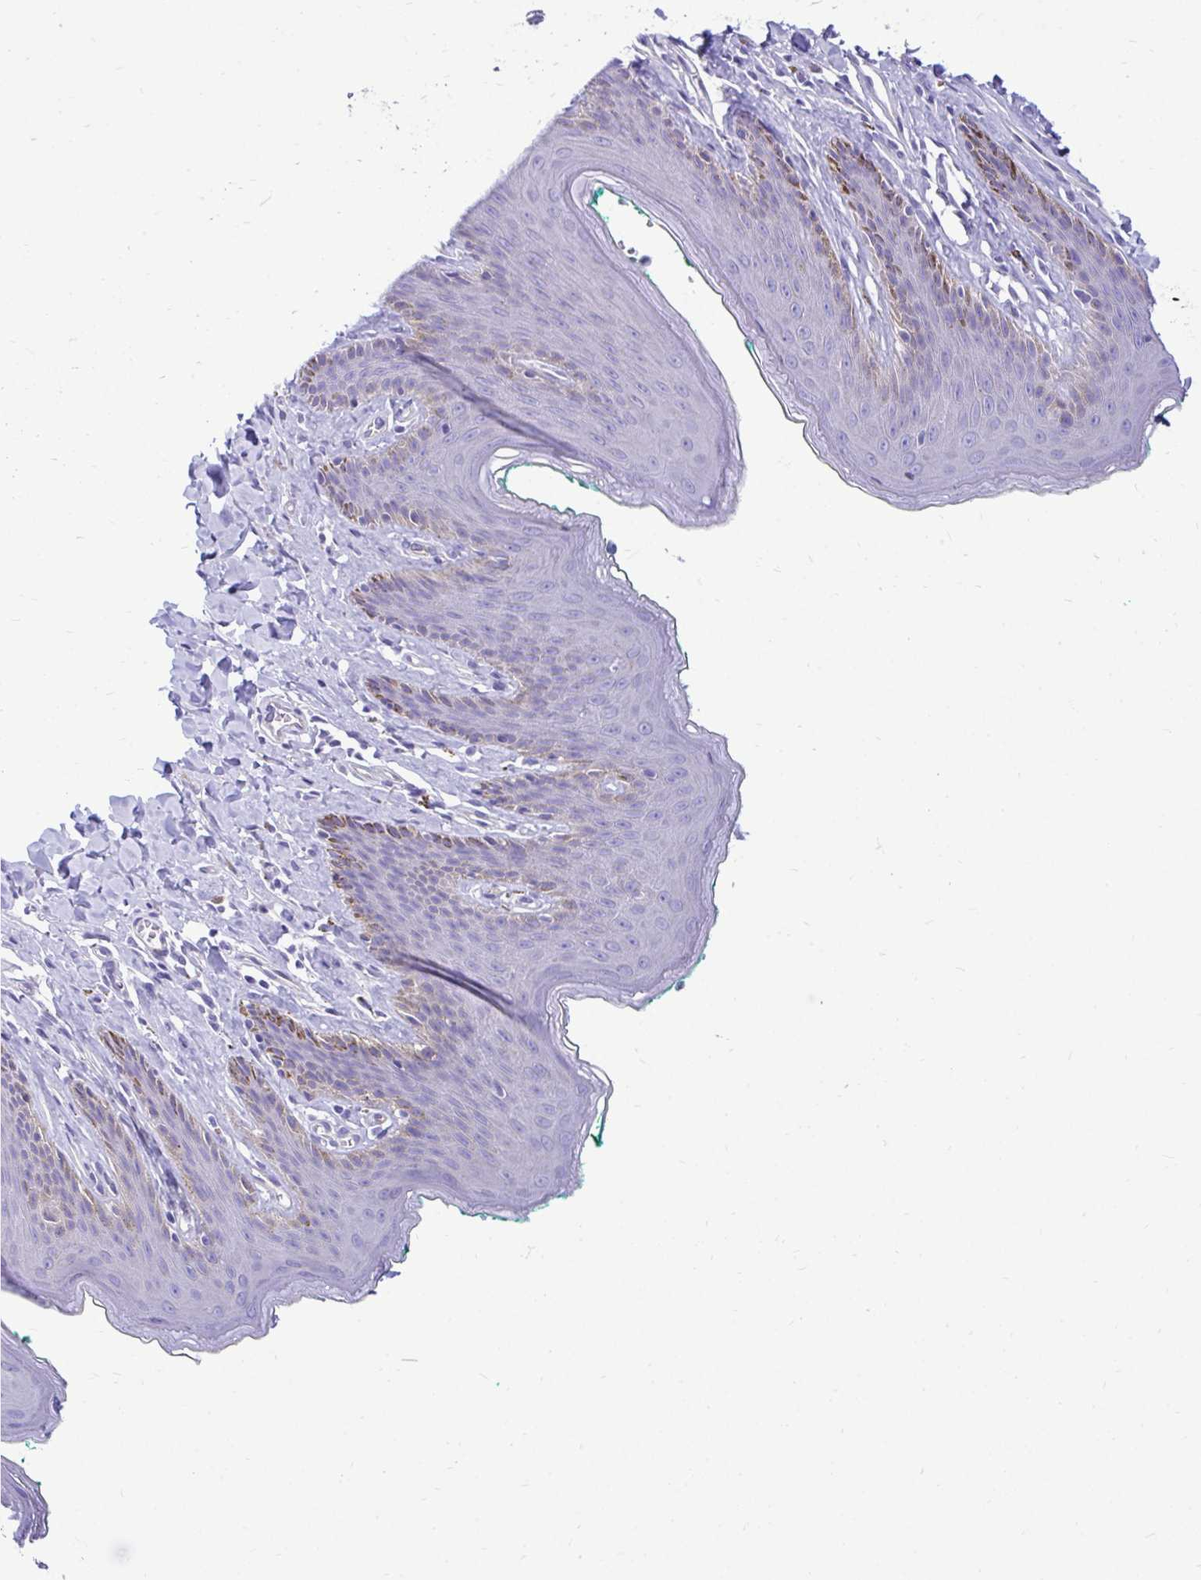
{"staining": {"intensity": "negative", "quantity": "none", "location": "none"}, "tissue": "skin", "cell_type": "Epidermal cells", "image_type": "normal", "snomed": [{"axis": "morphology", "description": "Normal tissue, NOS"}, {"axis": "topography", "description": "Vulva"}, {"axis": "topography", "description": "Peripheral nerve tissue"}], "caption": "This is an IHC image of unremarkable human skin. There is no staining in epidermal cells.", "gene": "ABCG2", "patient": {"sex": "female", "age": 66}}